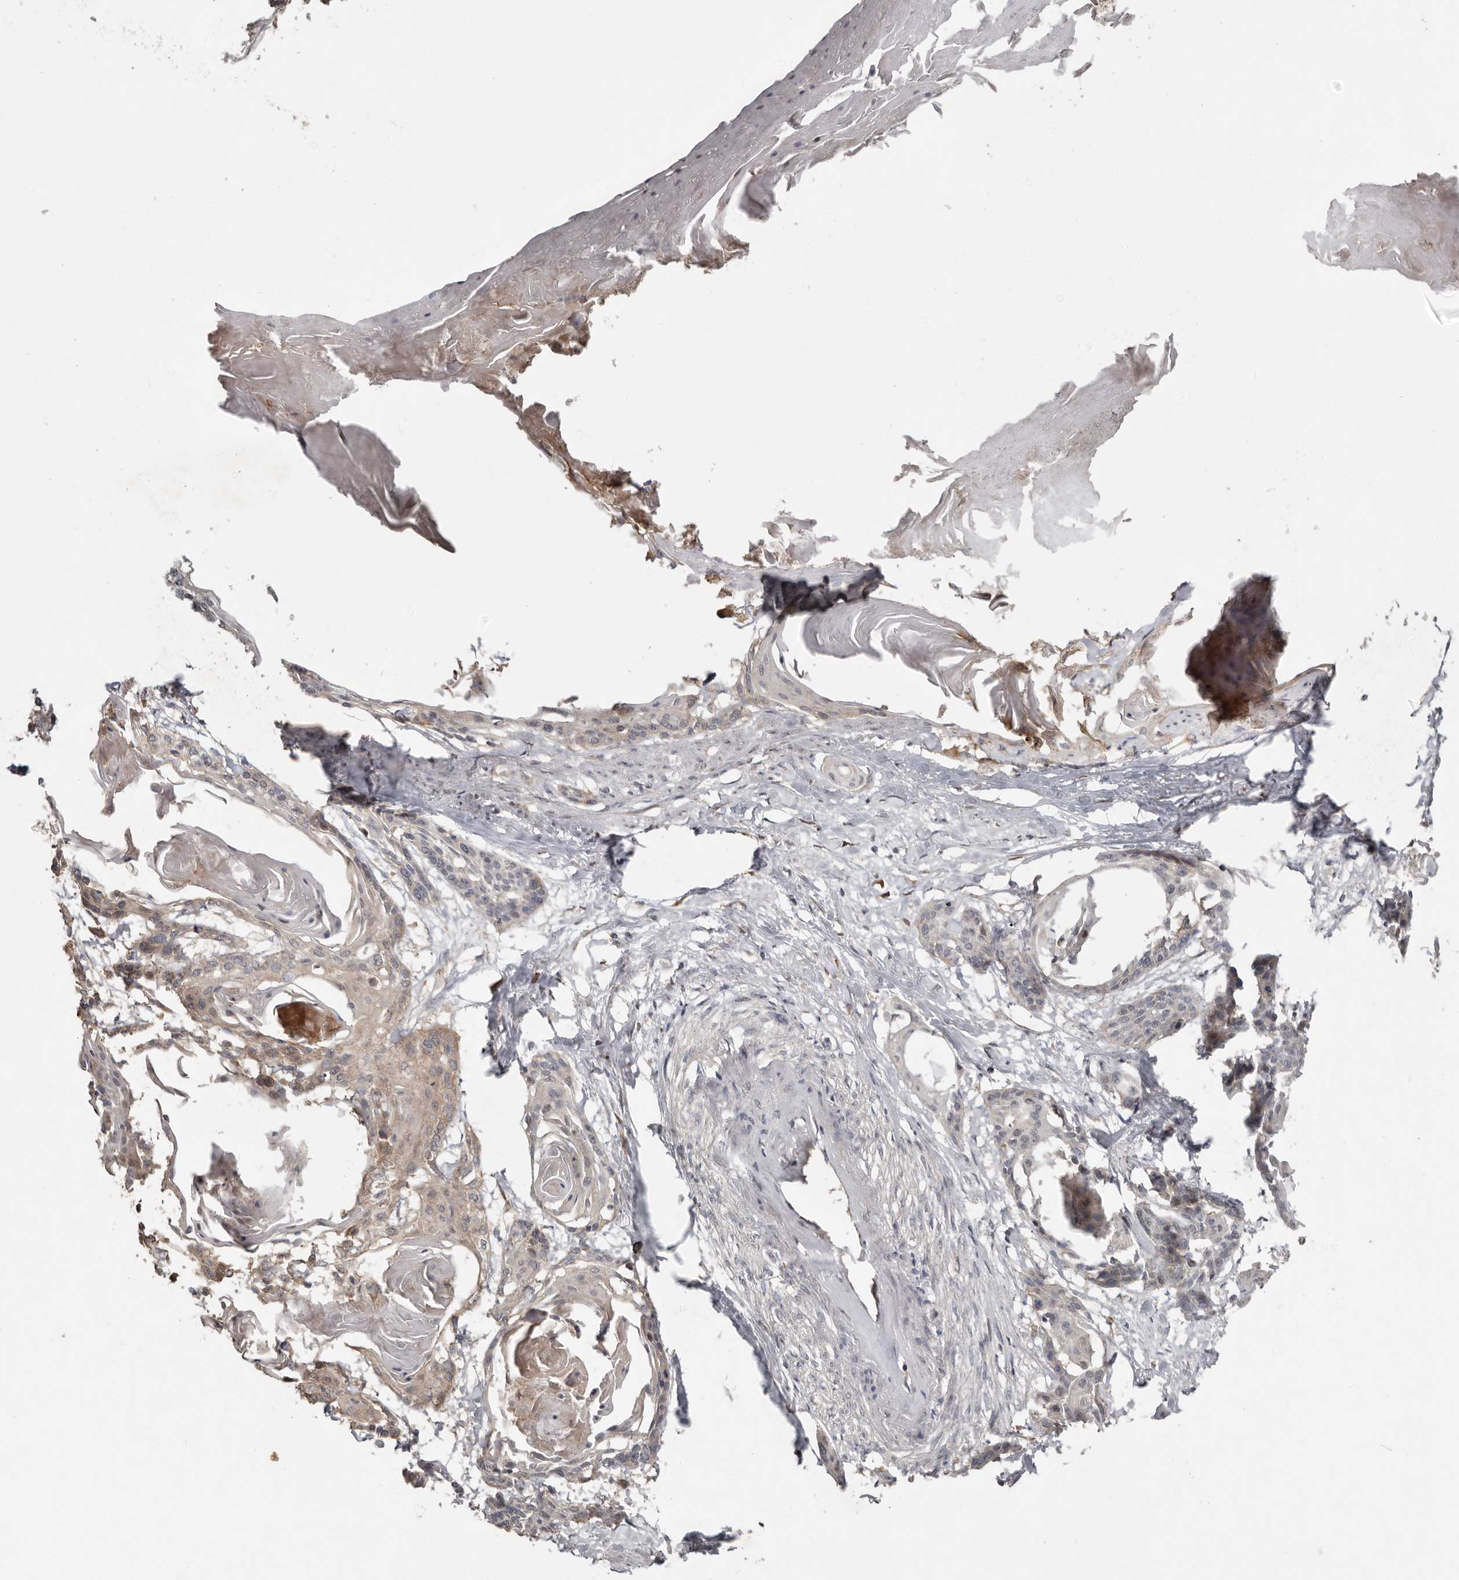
{"staining": {"intensity": "negative", "quantity": "none", "location": "none"}, "tissue": "cervical cancer", "cell_type": "Tumor cells", "image_type": "cancer", "snomed": [{"axis": "morphology", "description": "Squamous cell carcinoma, NOS"}, {"axis": "topography", "description": "Cervix"}], "caption": "Cervical cancer (squamous cell carcinoma) was stained to show a protein in brown. There is no significant expression in tumor cells.", "gene": "CHML", "patient": {"sex": "female", "age": 57}}